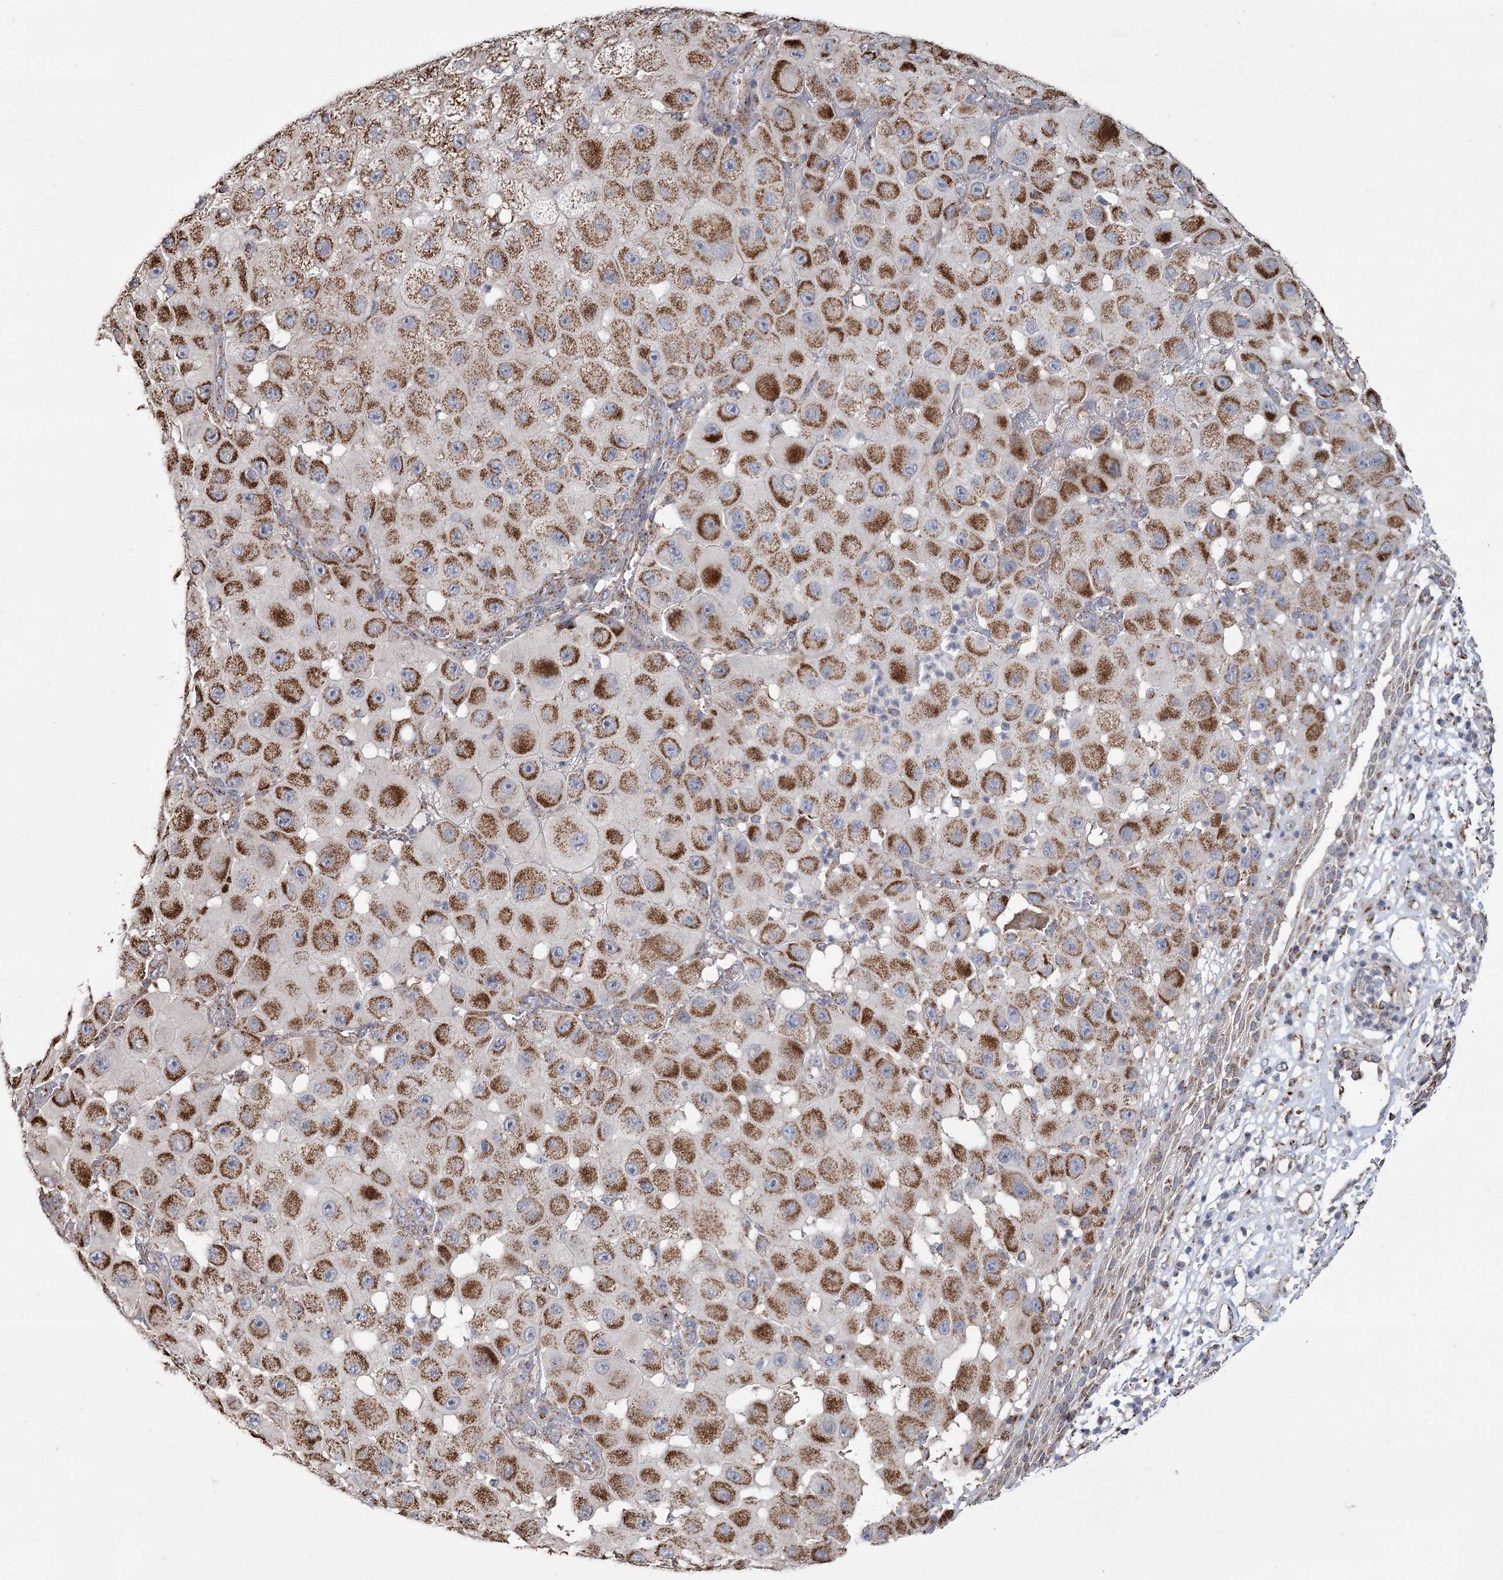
{"staining": {"intensity": "strong", "quantity": ">75%", "location": "cytoplasmic/membranous"}, "tissue": "melanoma", "cell_type": "Tumor cells", "image_type": "cancer", "snomed": [{"axis": "morphology", "description": "Malignant melanoma, NOS"}, {"axis": "topography", "description": "Skin"}], "caption": "This is an image of immunohistochemistry staining of malignant melanoma, which shows strong positivity in the cytoplasmic/membranous of tumor cells.", "gene": "RANBP3L", "patient": {"sex": "female", "age": 81}}